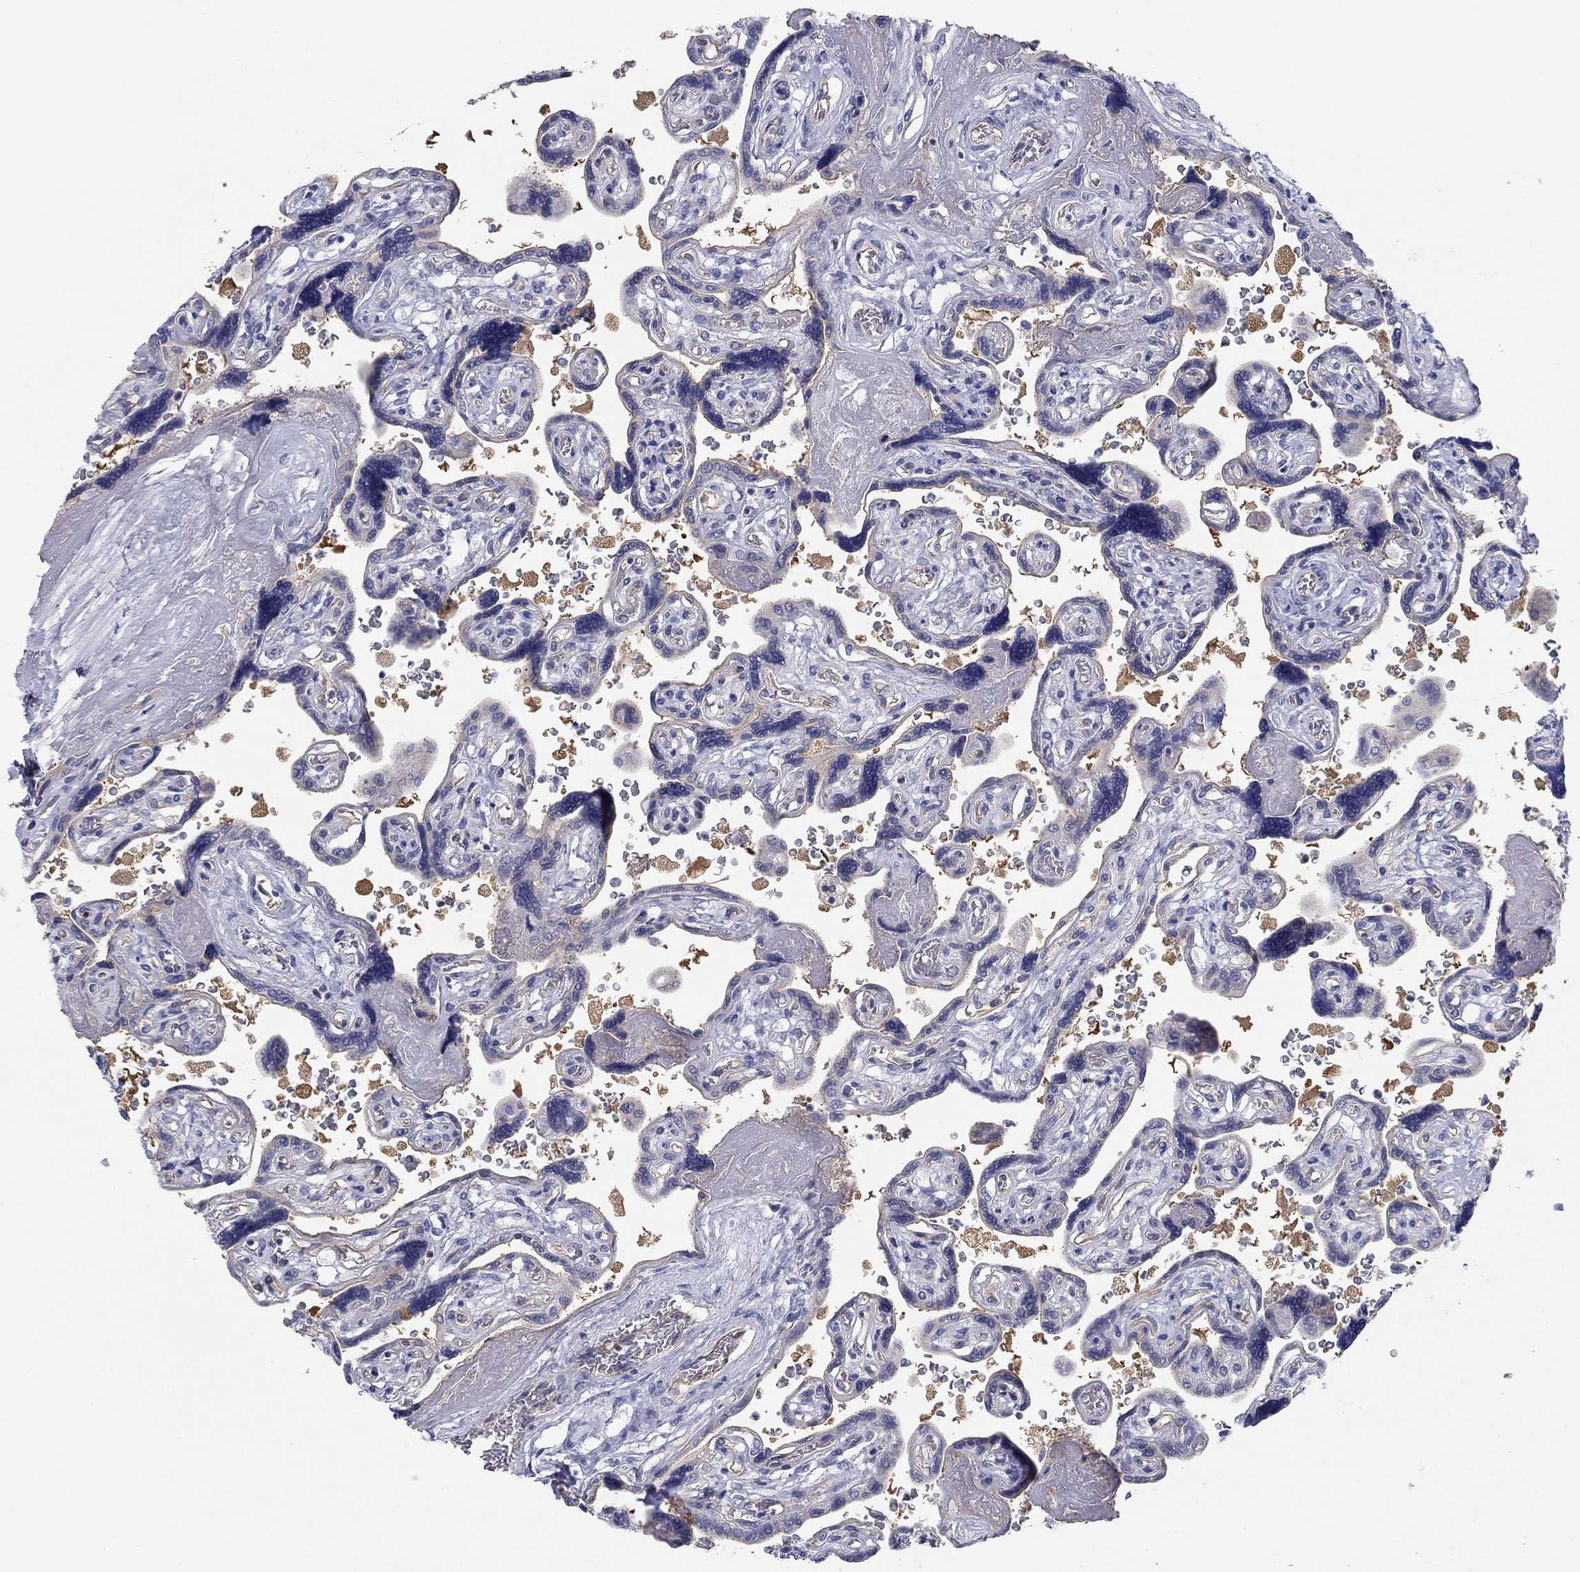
{"staining": {"intensity": "negative", "quantity": "none", "location": "none"}, "tissue": "placenta", "cell_type": "Decidual cells", "image_type": "normal", "snomed": [{"axis": "morphology", "description": "Normal tissue, NOS"}, {"axis": "topography", "description": "Placenta"}], "caption": "An image of placenta stained for a protein displays no brown staining in decidual cells.", "gene": "SEPTIN3", "patient": {"sex": "female", "age": 32}}